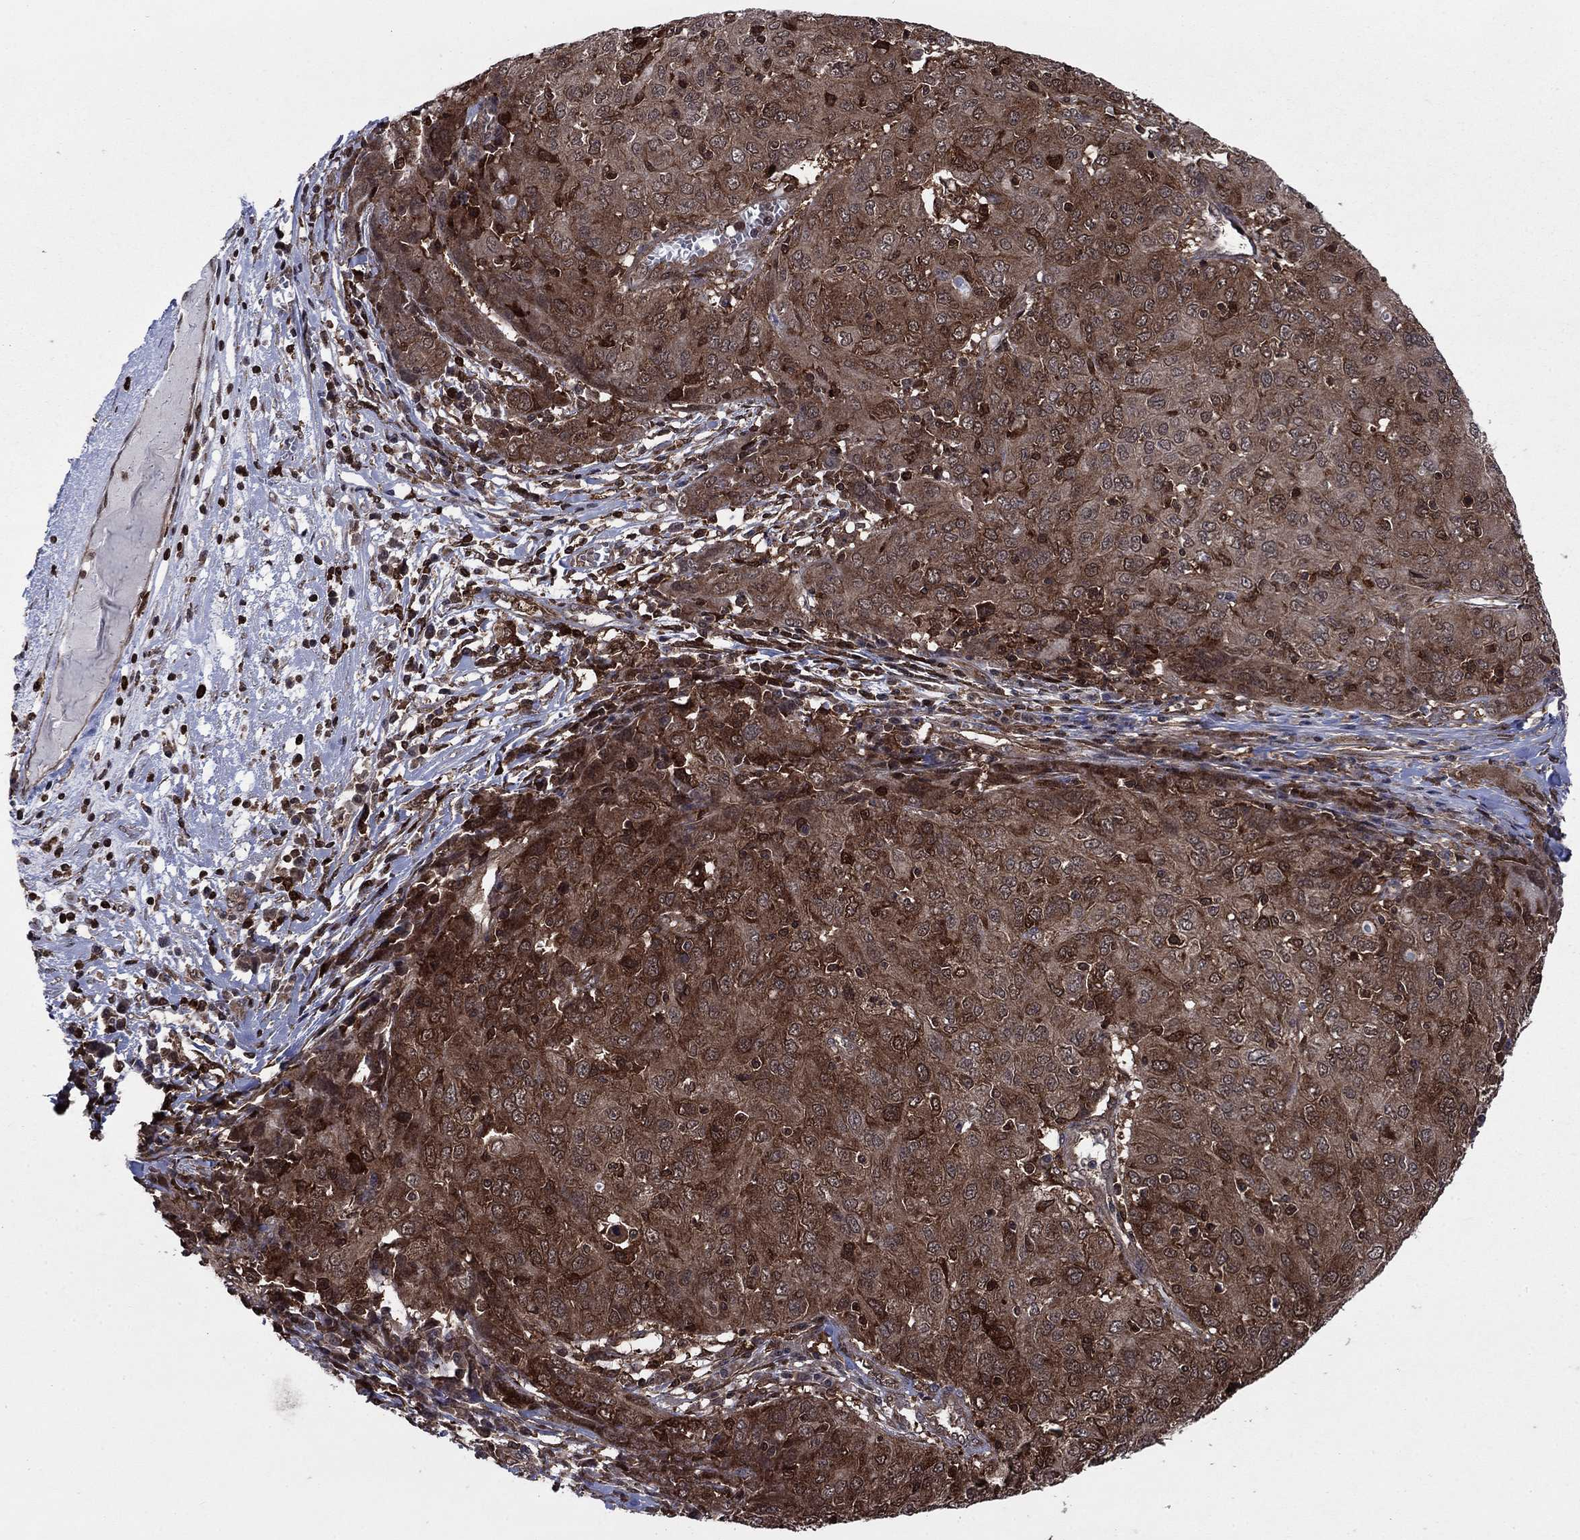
{"staining": {"intensity": "strong", "quantity": ">75%", "location": "cytoplasmic/membranous"}, "tissue": "ovarian cancer", "cell_type": "Tumor cells", "image_type": "cancer", "snomed": [{"axis": "morphology", "description": "Carcinoma, endometroid"}, {"axis": "topography", "description": "Ovary"}], "caption": "Protein staining exhibits strong cytoplasmic/membranous expression in about >75% of tumor cells in ovarian endometroid carcinoma.", "gene": "CACYBP", "patient": {"sex": "female", "age": 50}}